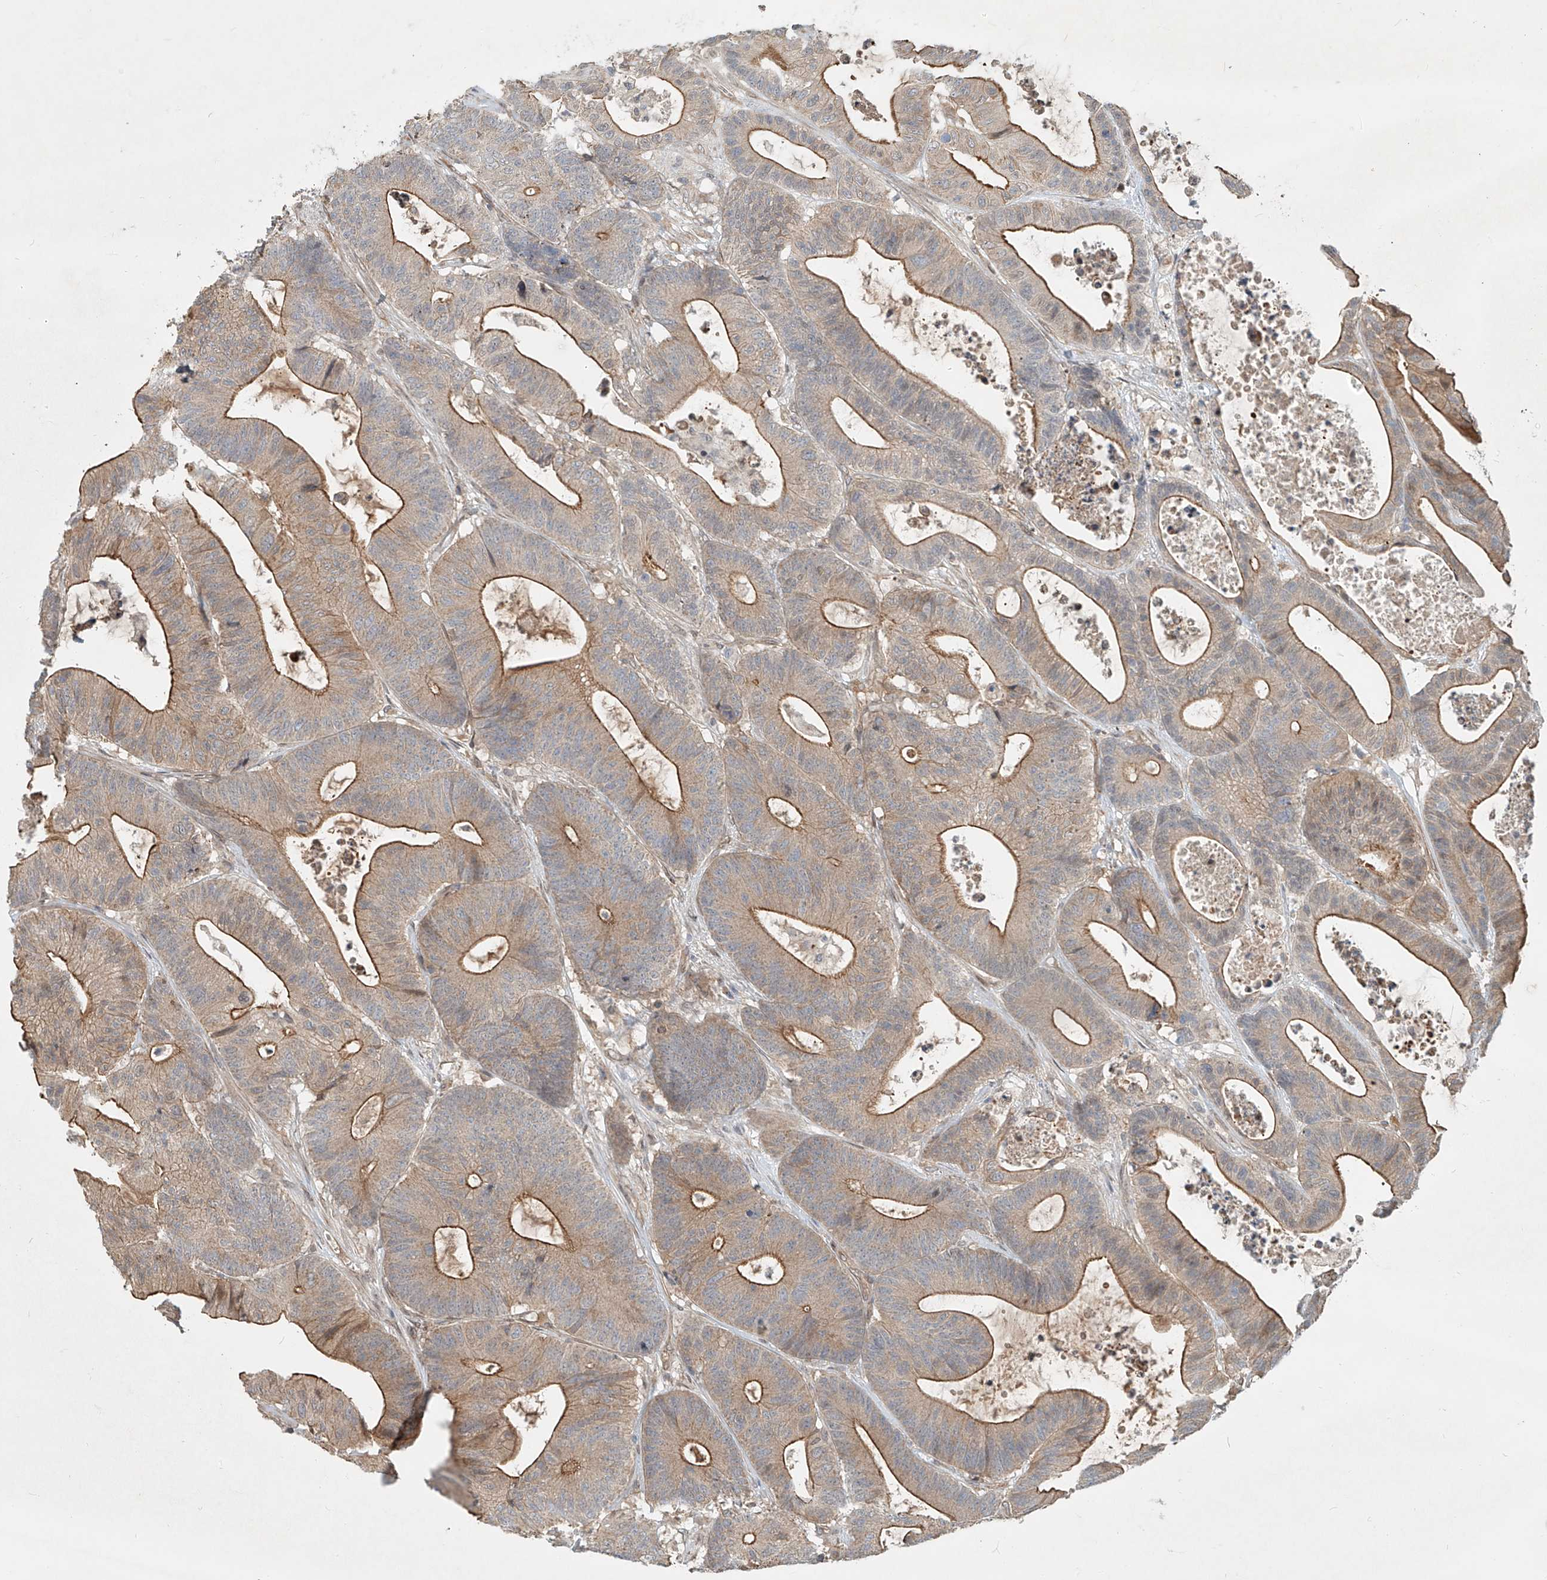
{"staining": {"intensity": "moderate", "quantity": ">75%", "location": "cytoplasmic/membranous"}, "tissue": "colorectal cancer", "cell_type": "Tumor cells", "image_type": "cancer", "snomed": [{"axis": "morphology", "description": "Adenocarcinoma, NOS"}, {"axis": "topography", "description": "Colon"}], "caption": "Colorectal cancer tissue shows moderate cytoplasmic/membranous staining in about >75% of tumor cells, visualized by immunohistochemistry. The protein is shown in brown color, while the nuclei are stained blue.", "gene": "SASH1", "patient": {"sex": "female", "age": 84}}